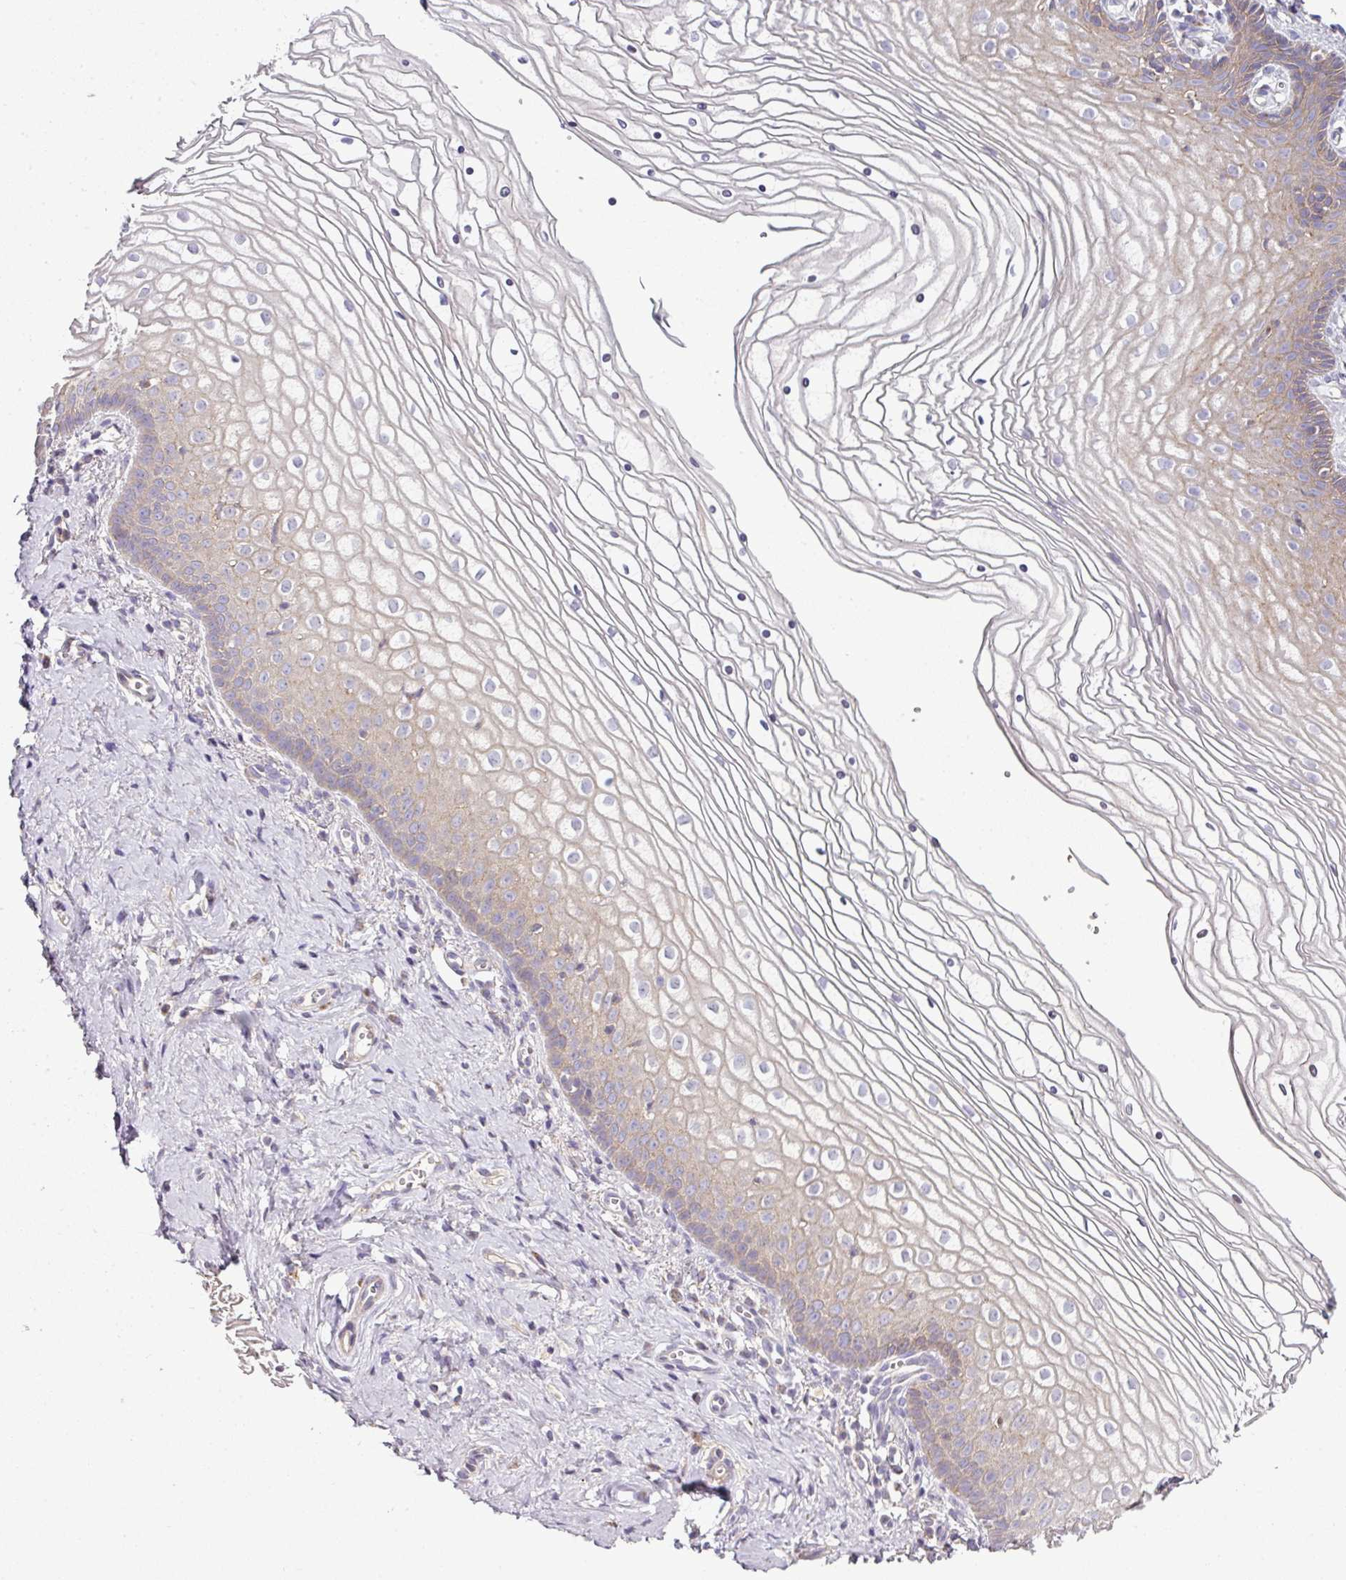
{"staining": {"intensity": "weak", "quantity": "25%-75%", "location": "cytoplasmic/membranous"}, "tissue": "vagina", "cell_type": "Squamous epithelial cells", "image_type": "normal", "snomed": [{"axis": "morphology", "description": "Normal tissue, NOS"}, {"axis": "topography", "description": "Vagina"}], "caption": "This micrograph displays IHC staining of unremarkable human vagina, with low weak cytoplasmic/membranous expression in approximately 25%-75% of squamous epithelial cells.", "gene": "GAN", "patient": {"sex": "female", "age": 56}}